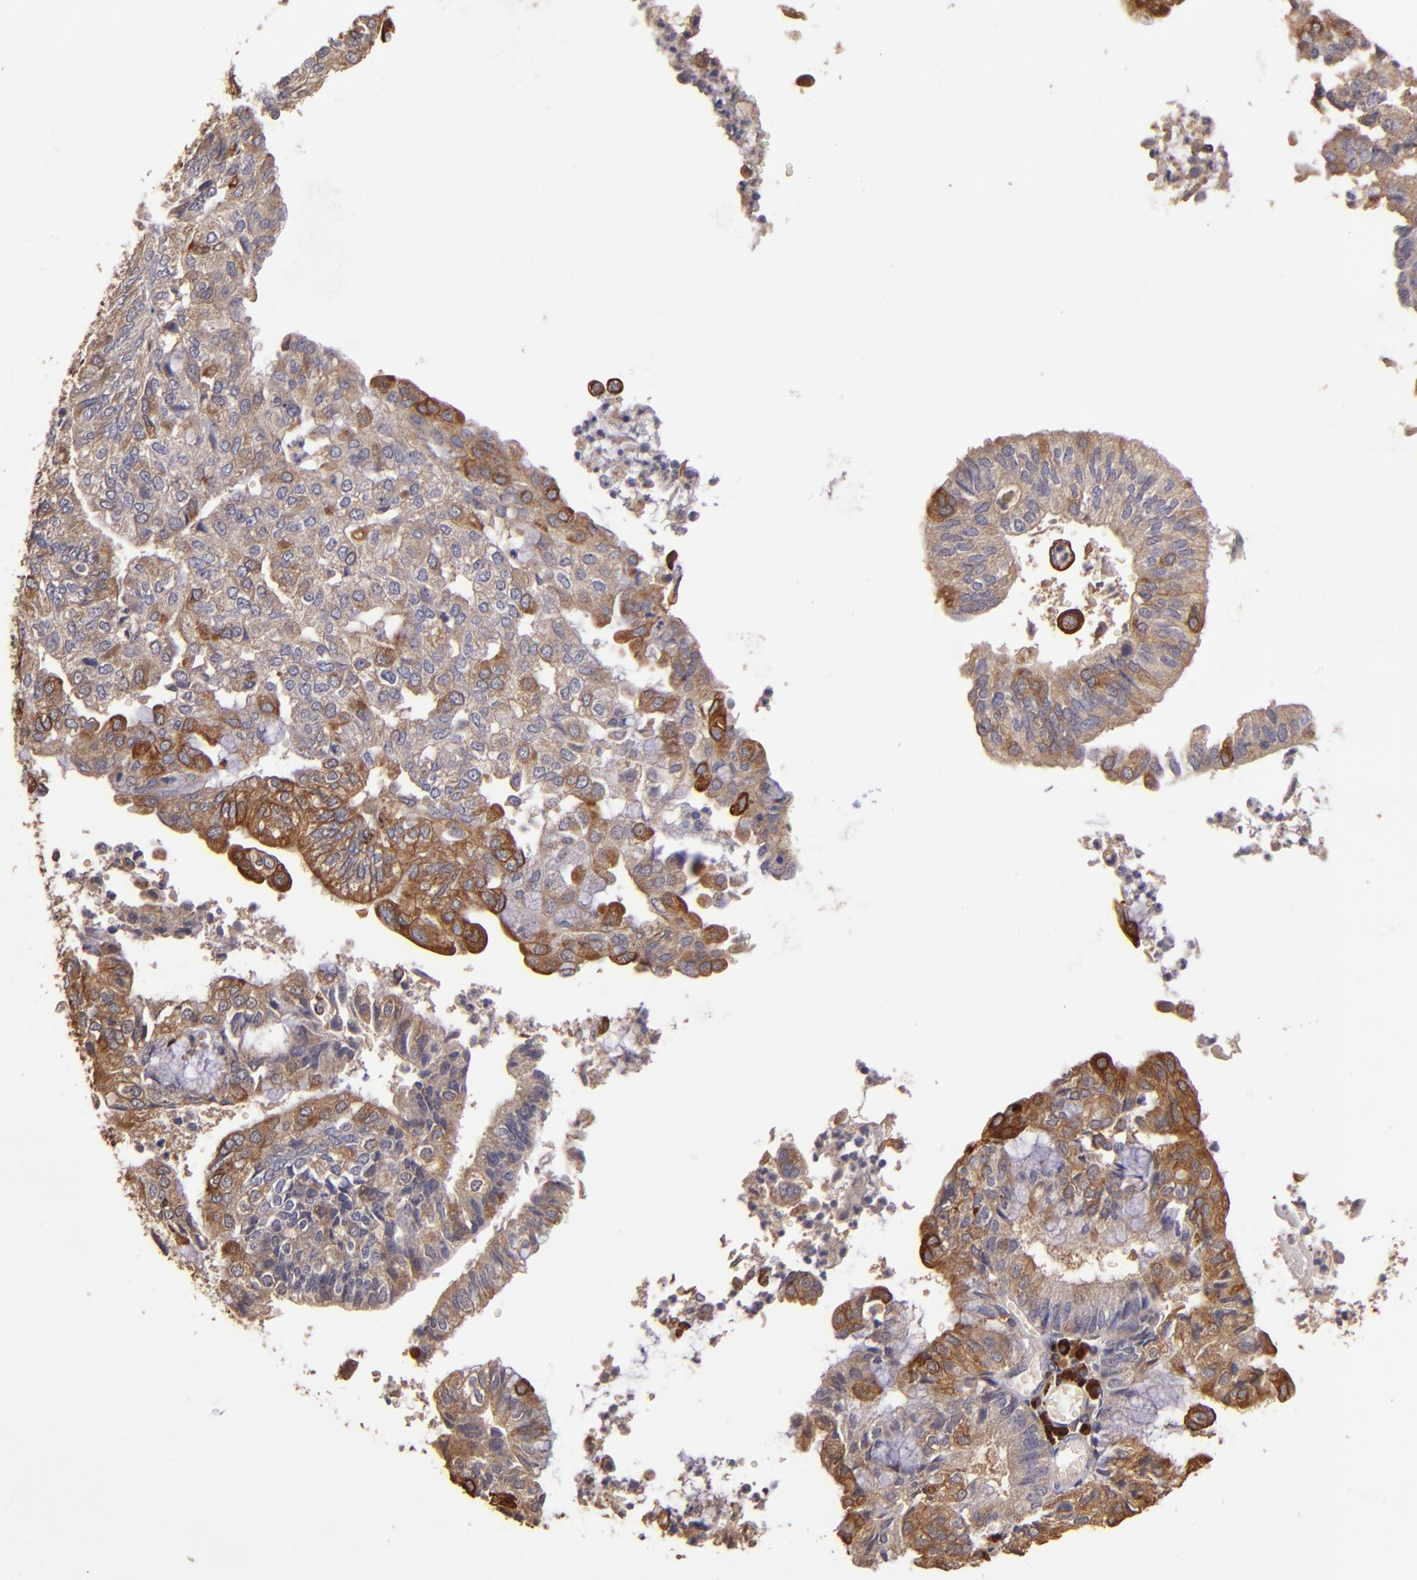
{"staining": {"intensity": "weak", "quantity": ">75%", "location": "cytoplasmic/membranous"}, "tissue": "endometrial cancer", "cell_type": "Tumor cells", "image_type": "cancer", "snomed": [{"axis": "morphology", "description": "Adenocarcinoma, NOS"}, {"axis": "topography", "description": "Endometrium"}], "caption": "Human adenocarcinoma (endometrial) stained for a protein (brown) shows weak cytoplasmic/membranous positive staining in about >75% of tumor cells.", "gene": "SRRD", "patient": {"sex": "female", "age": 59}}